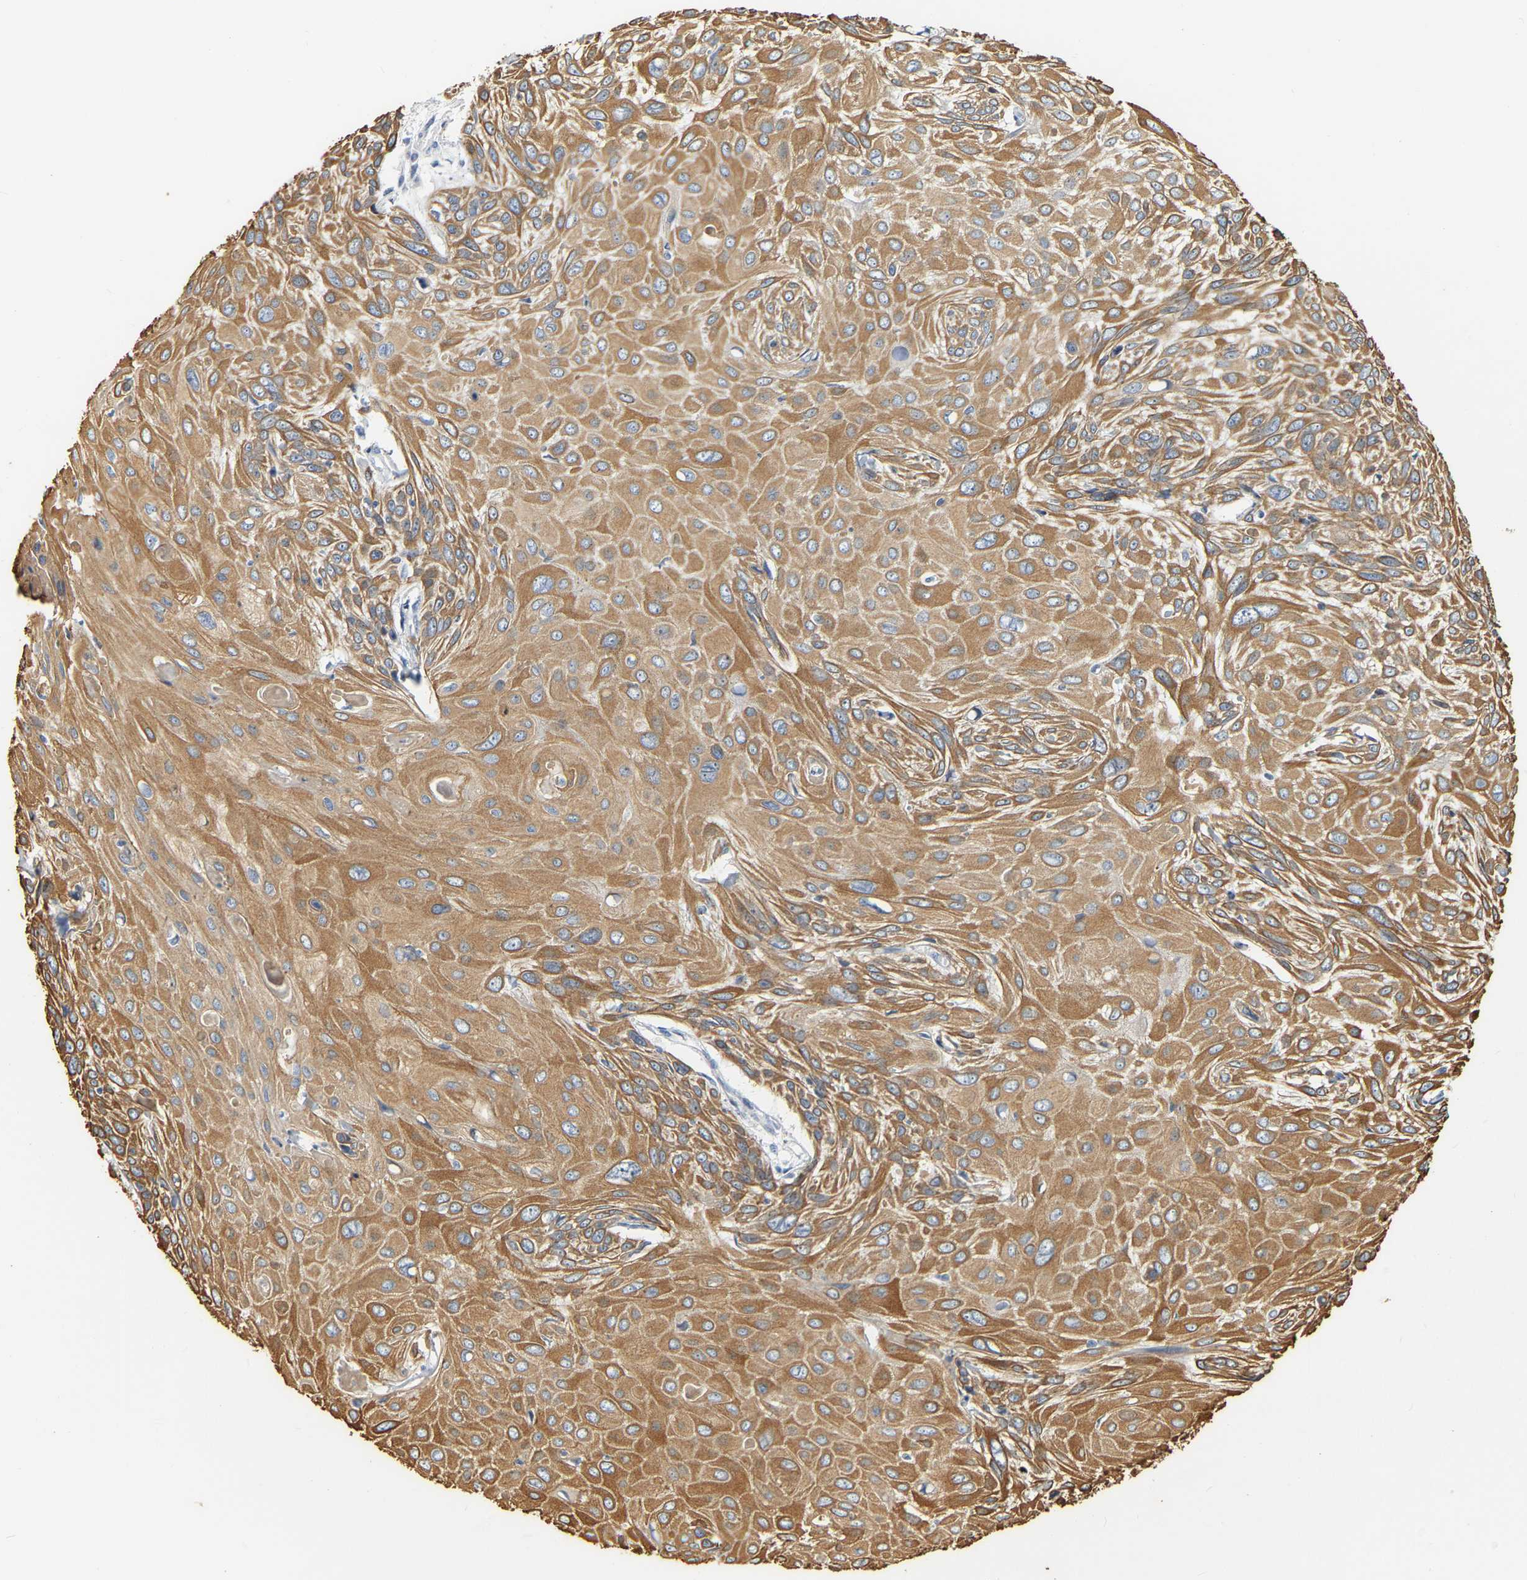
{"staining": {"intensity": "moderate", "quantity": ">75%", "location": "cytoplasmic/membranous"}, "tissue": "cervical cancer", "cell_type": "Tumor cells", "image_type": "cancer", "snomed": [{"axis": "morphology", "description": "Squamous cell carcinoma, NOS"}, {"axis": "topography", "description": "Cervix"}], "caption": "The micrograph shows a brown stain indicating the presence of a protein in the cytoplasmic/membranous of tumor cells in squamous cell carcinoma (cervical). (brown staining indicates protein expression, while blue staining denotes nuclei).", "gene": "KRT76", "patient": {"sex": "female", "age": 51}}